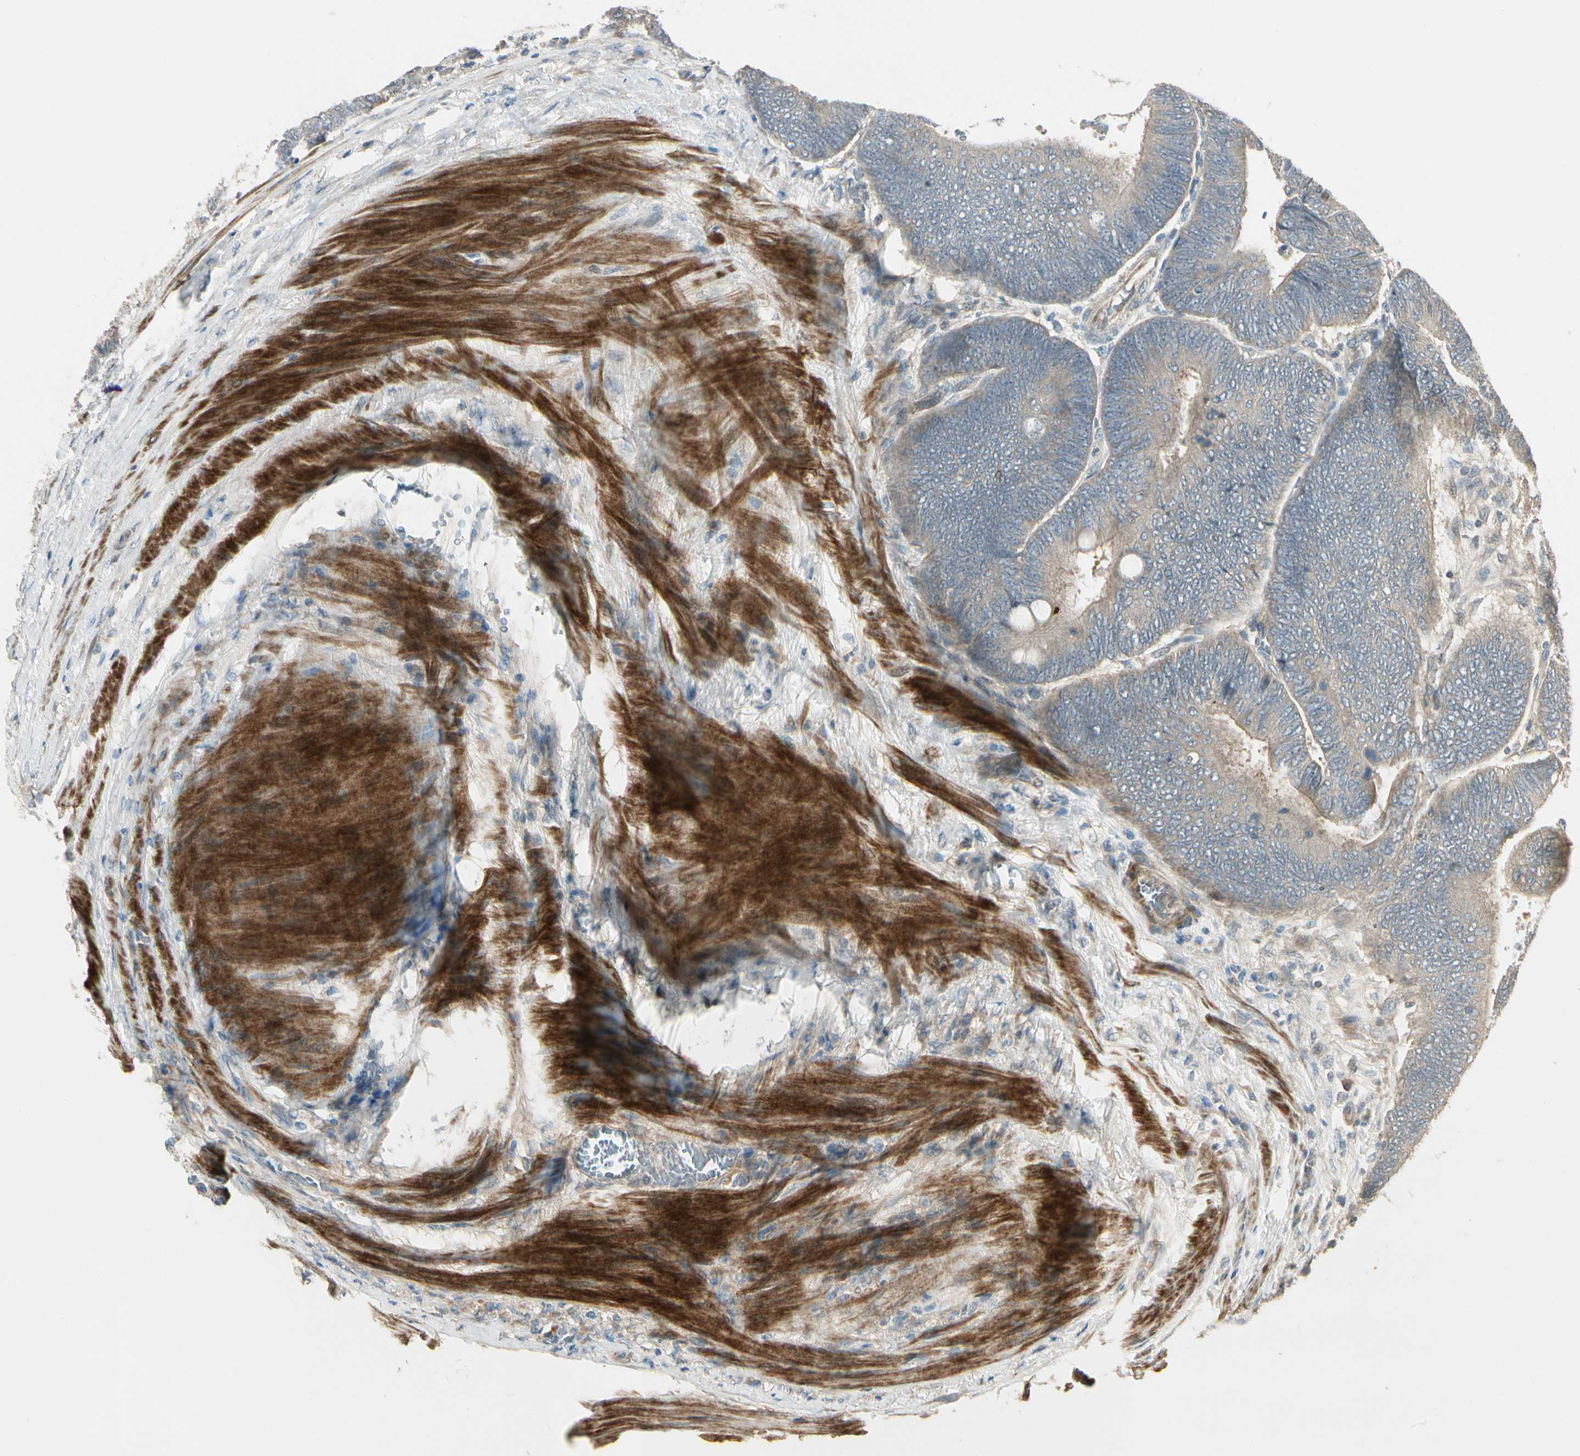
{"staining": {"intensity": "weak", "quantity": "25%-75%", "location": "cytoplasmic/membranous"}, "tissue": "colorectal cancer", "cell_type": "Tumor cells", "image_type": "cancer", "snomed": [{"axis": "morphology", "description": "Normal tissue, NOS"}, {"axis": "morphology", "description": "Adenocarcinoma, NOS"}, {"axis": "topography", "description": "Rectum"}, {"axis": "topography", "description": "Peripheral nerve tissue"}], "caption": "About 25%-75% of tumor cells in colorectal cancer show weak cytoplasmic/membranous protein staining as visualized by brown immunohistochemical staining.", "gene": "ACVR1", "patient": {"sex": "male", "age": 92}}